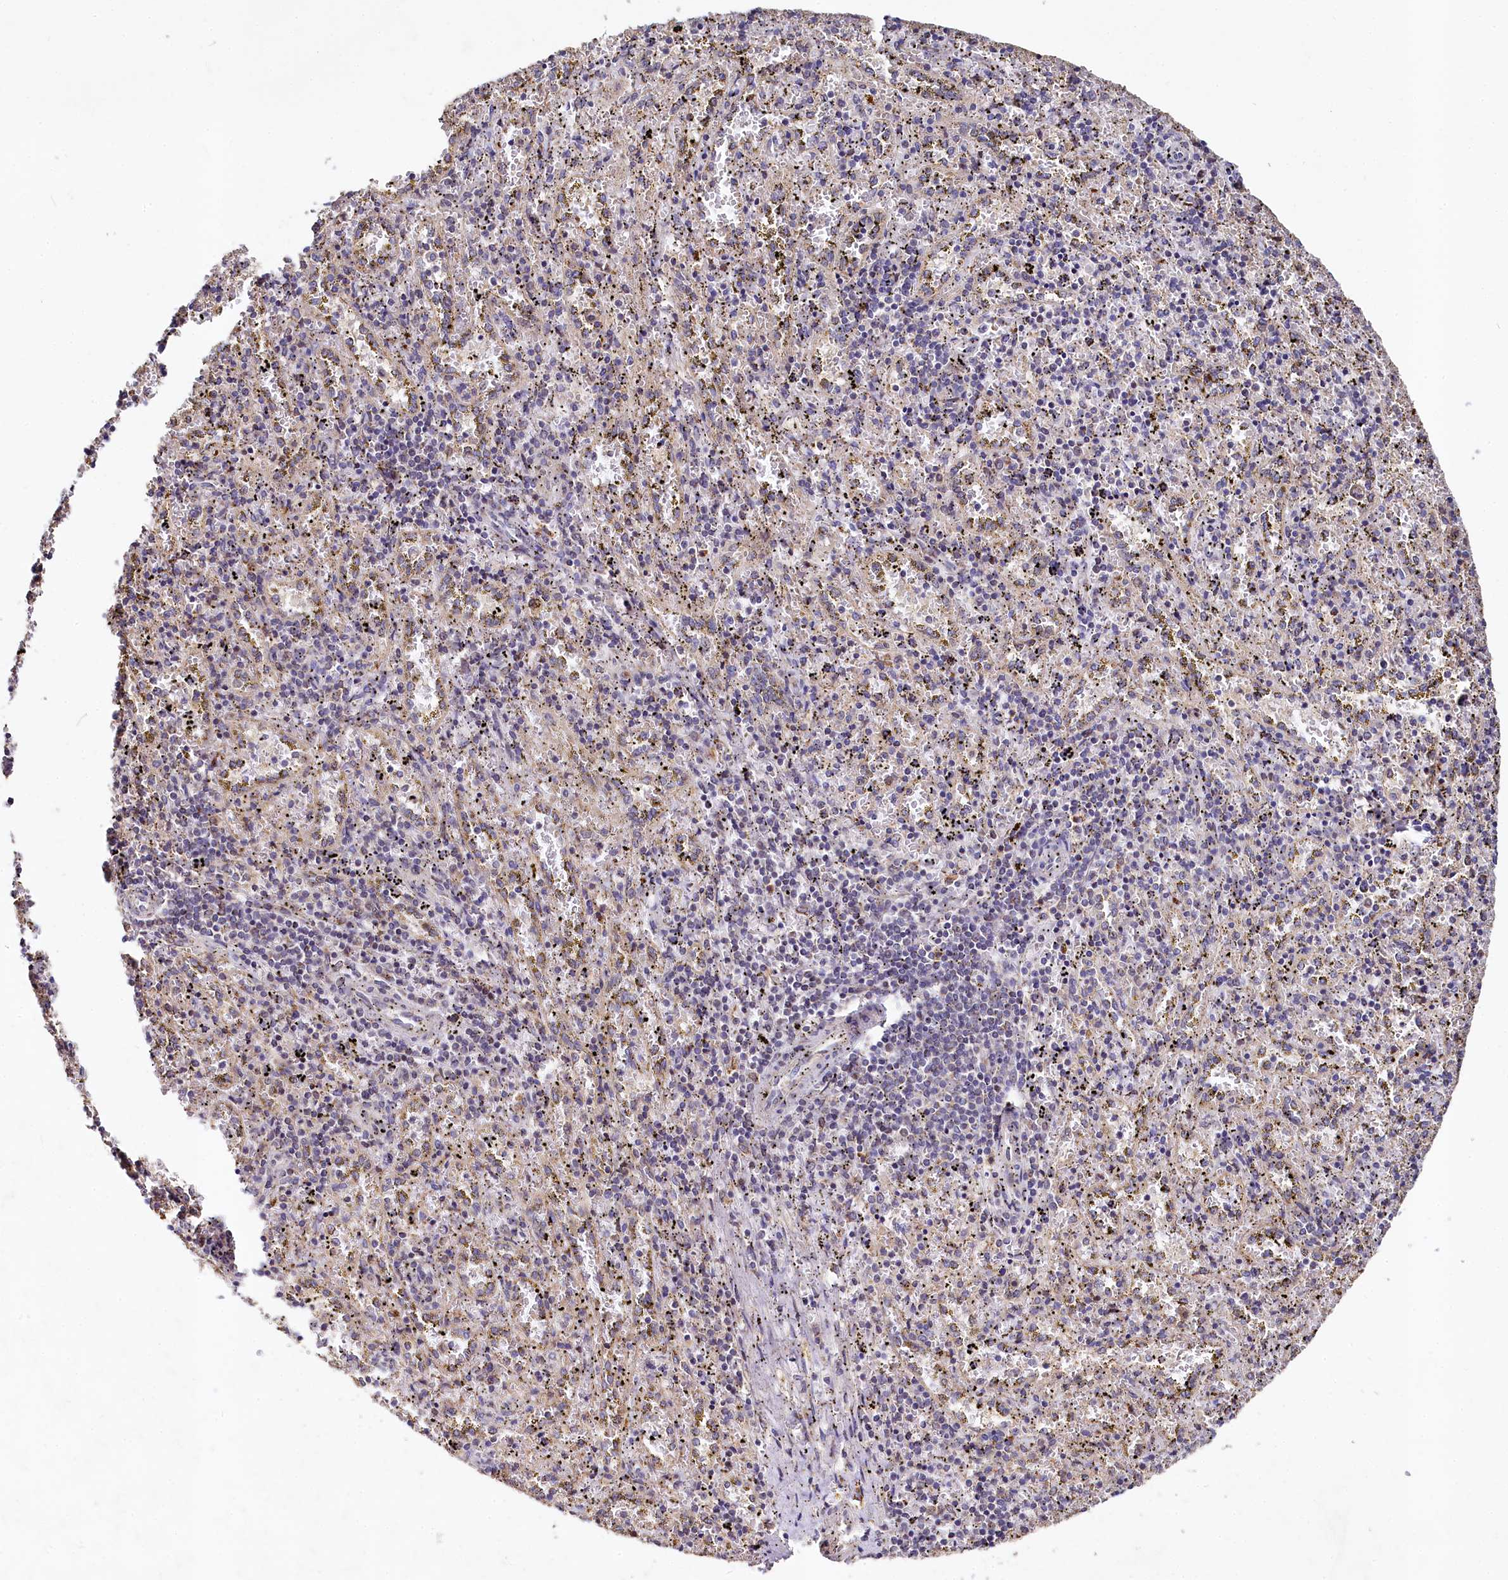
{"staining": {"intensity": "moderate", "quantity": "<25%", "location": "cytoplasmic/membranous"}, "tissue": "spleen", "cell_type": "Cells in red pulp", "image_type": "normal", "snomed": [{"axis": "morphology", "description": "Normal tissue, NOS"}, {"axis": "topography", "description": "Spleen"}], "caption": "Brown immunohistochemical staining in unremarkable spleen exhibits moderate cytoplasmic/membranous expression in approximately <25% of cells in red pulp.", "gene": "SPRYD3", "patient": {"sex": "male", "age": 11}}